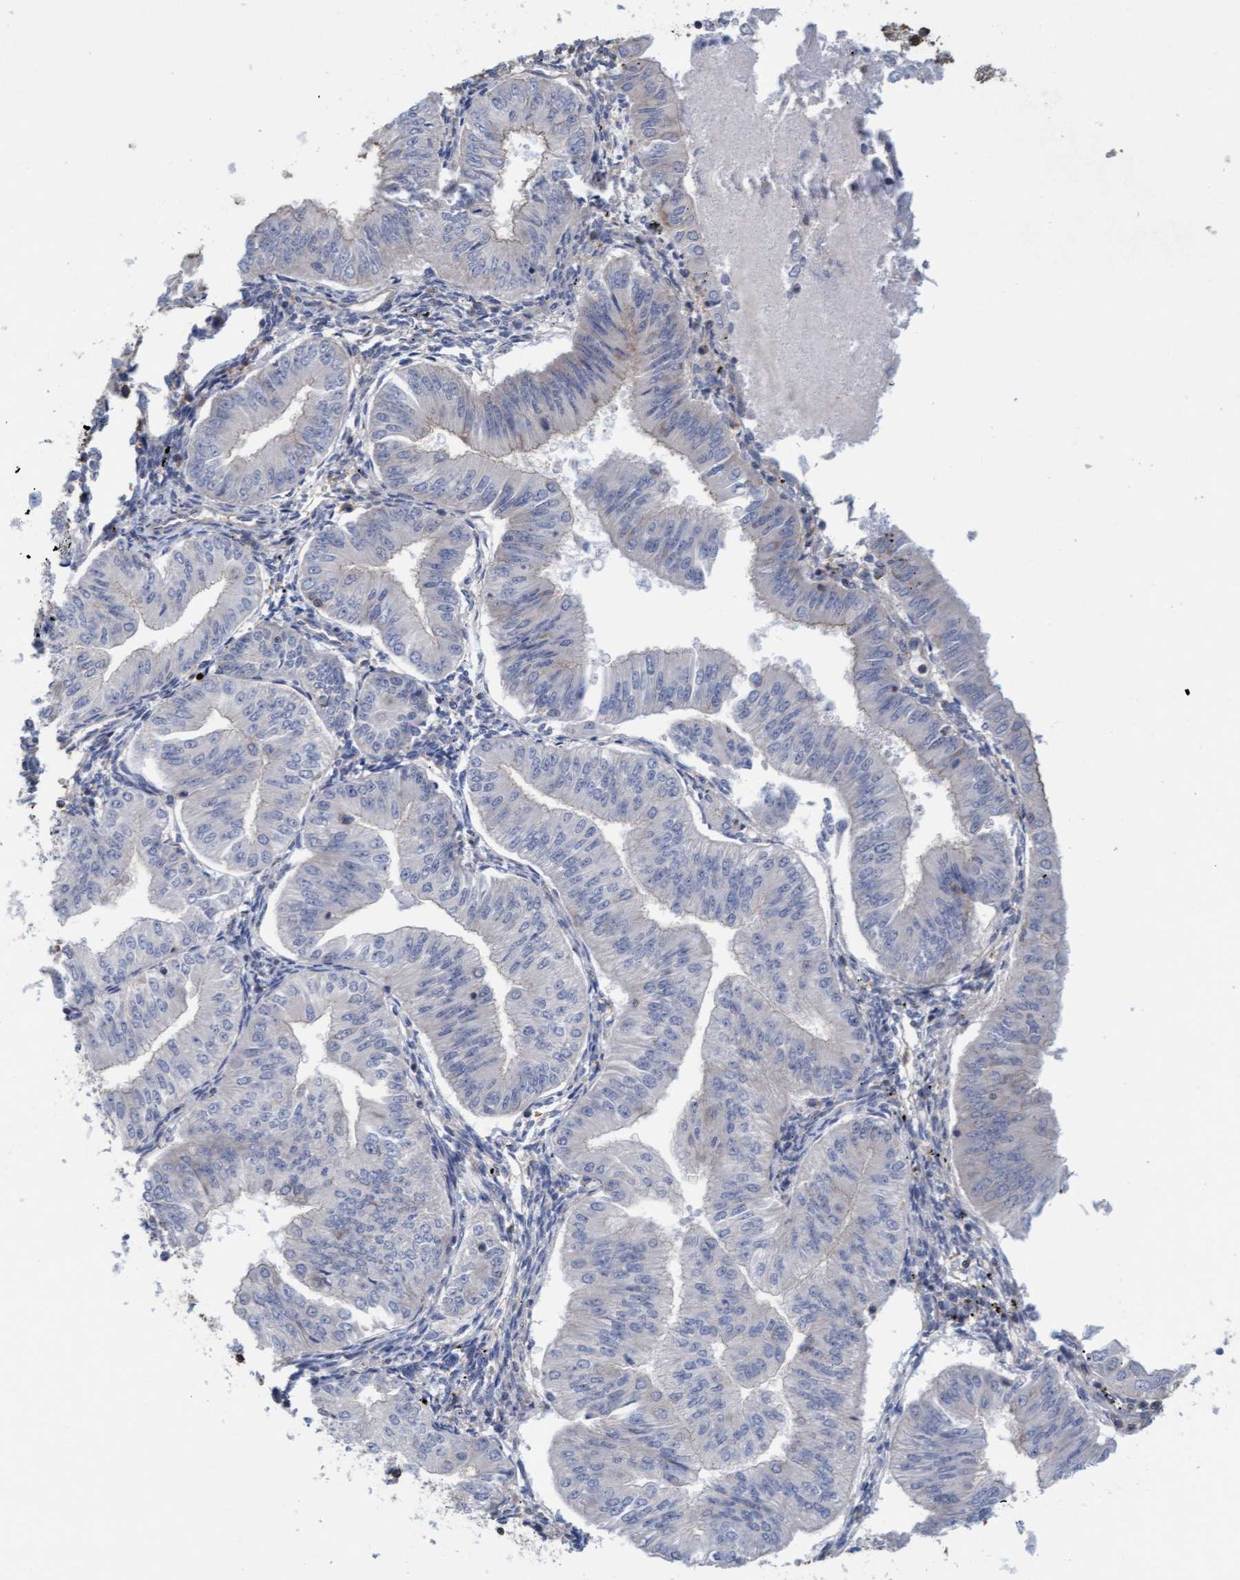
{"staining": {"intensity": "negative", "quantity": "none", "location": "none"}, "tissue": "endometrial cancer", "cell_type": "Tumor cells", "image_type": "cancer", "snomed": [{"axis": "morphology", "description": "Normal tissue, NOS"}, {"axis": "morphology", "description": "Adenocarcinoma, NOS"}, {"axis": "topography", "description": "Endometrium"}], "caption": "IHC image of neoplastic tissue: human endometrial cancer (adenocarcinoma) stained with DAB (3,3'-diaminobenzidine) exhibits no significant protein expression in tumor cells.", "gene": "FXR2", "patient": {"sex": "female", "age": 53}}